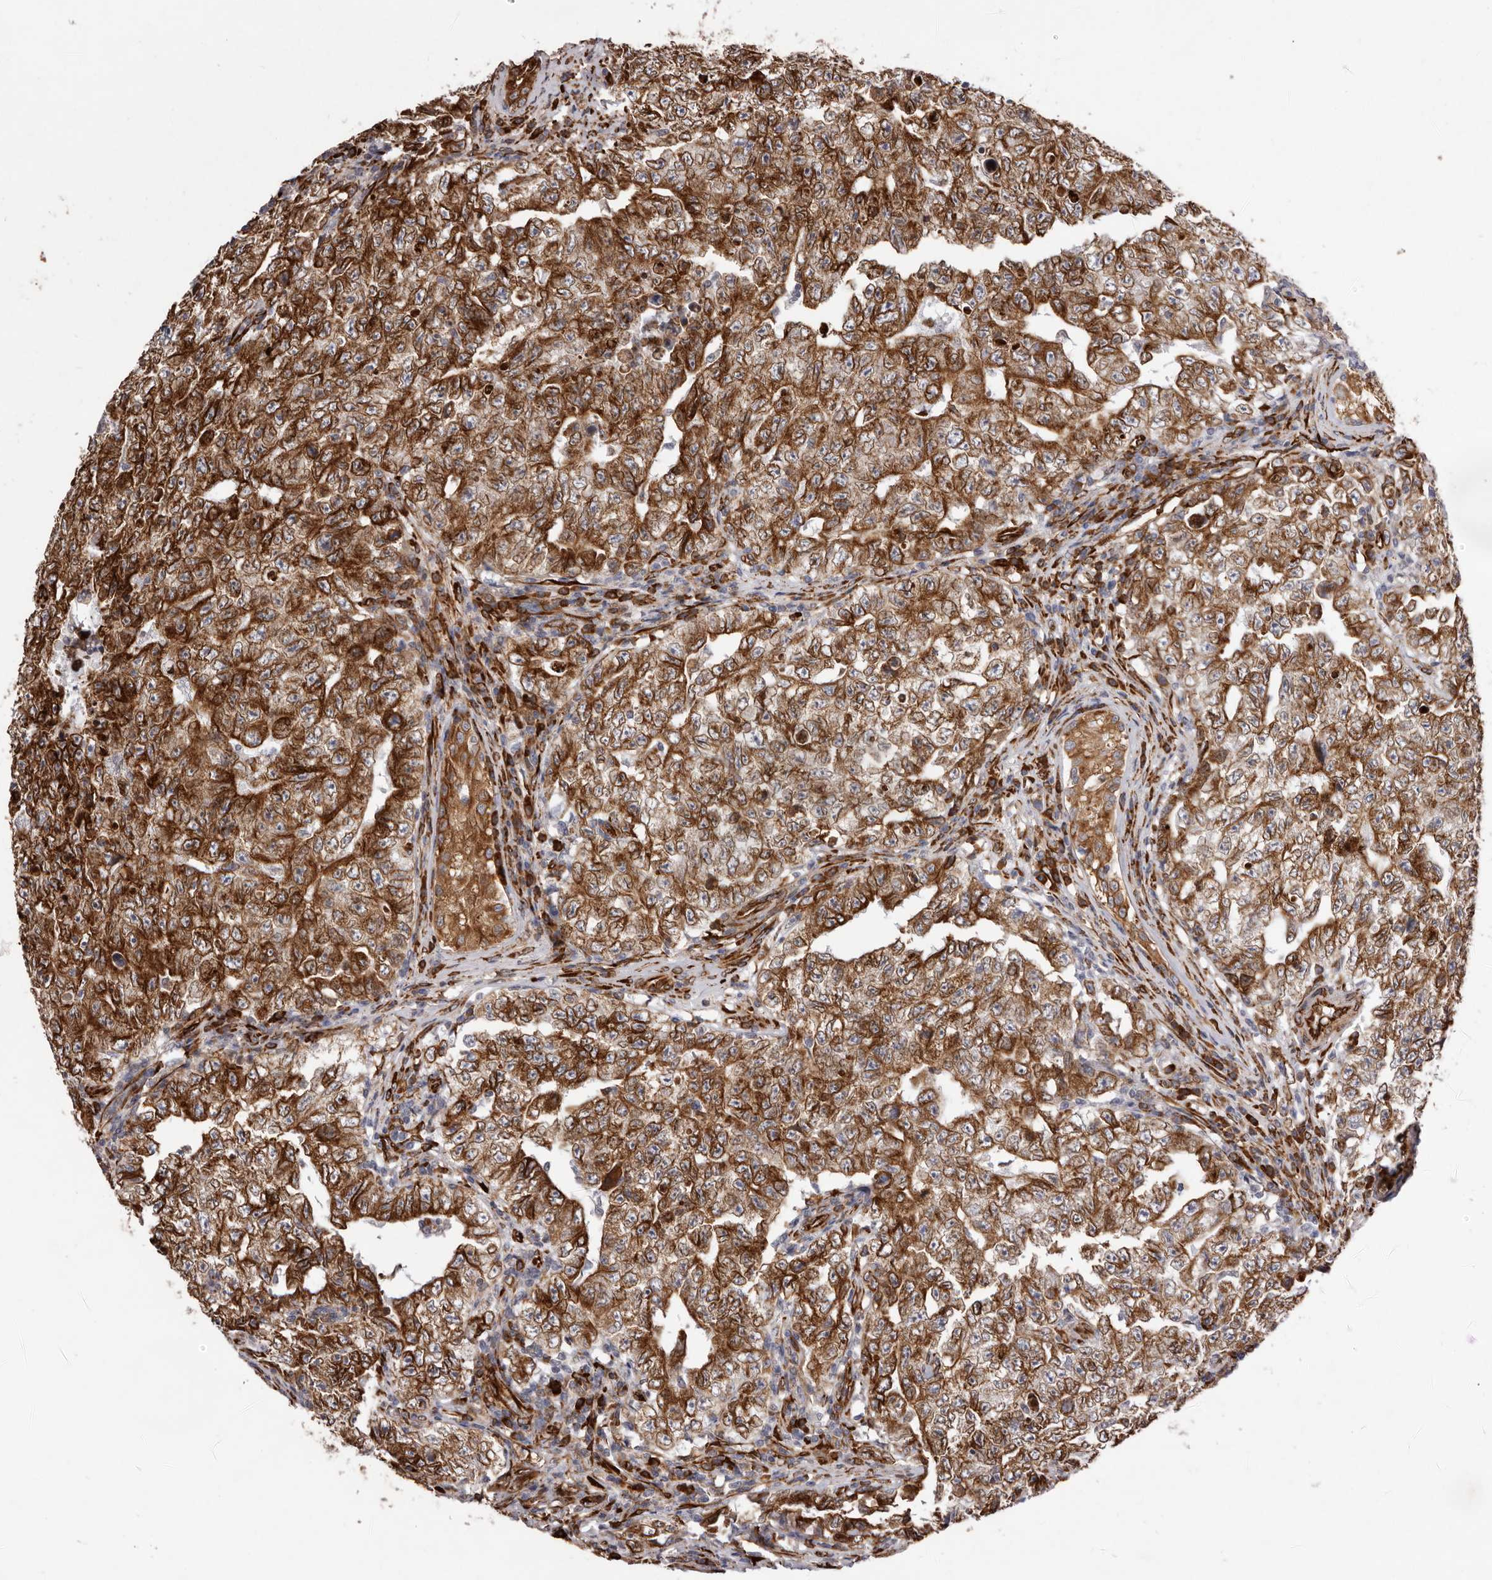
{"staining": {"intensity": "strong", "quantity": ">75%", "location": "cytoplasmic/membranous"}, "tissue": "testis cancer", "cell_type": "Tumor cells", "image_type": "cancer", "snomed": [{"axis": "morphology", "description": "Carcinoma, Embryonal, NOS"}, {"axis": "topography", "description": "Testis"}], "caption": "Immunohistochemical staining of human testis cancer (embryonal carcinoma) displays high levels of strong cytoplasmic/membranous expression in approximately >75% of tumor cells. (DAB = brown stain, brightfield microscopy at high magnification).", "gene": "WDTC1", "patient": {"sex": "male", "age": 26}}